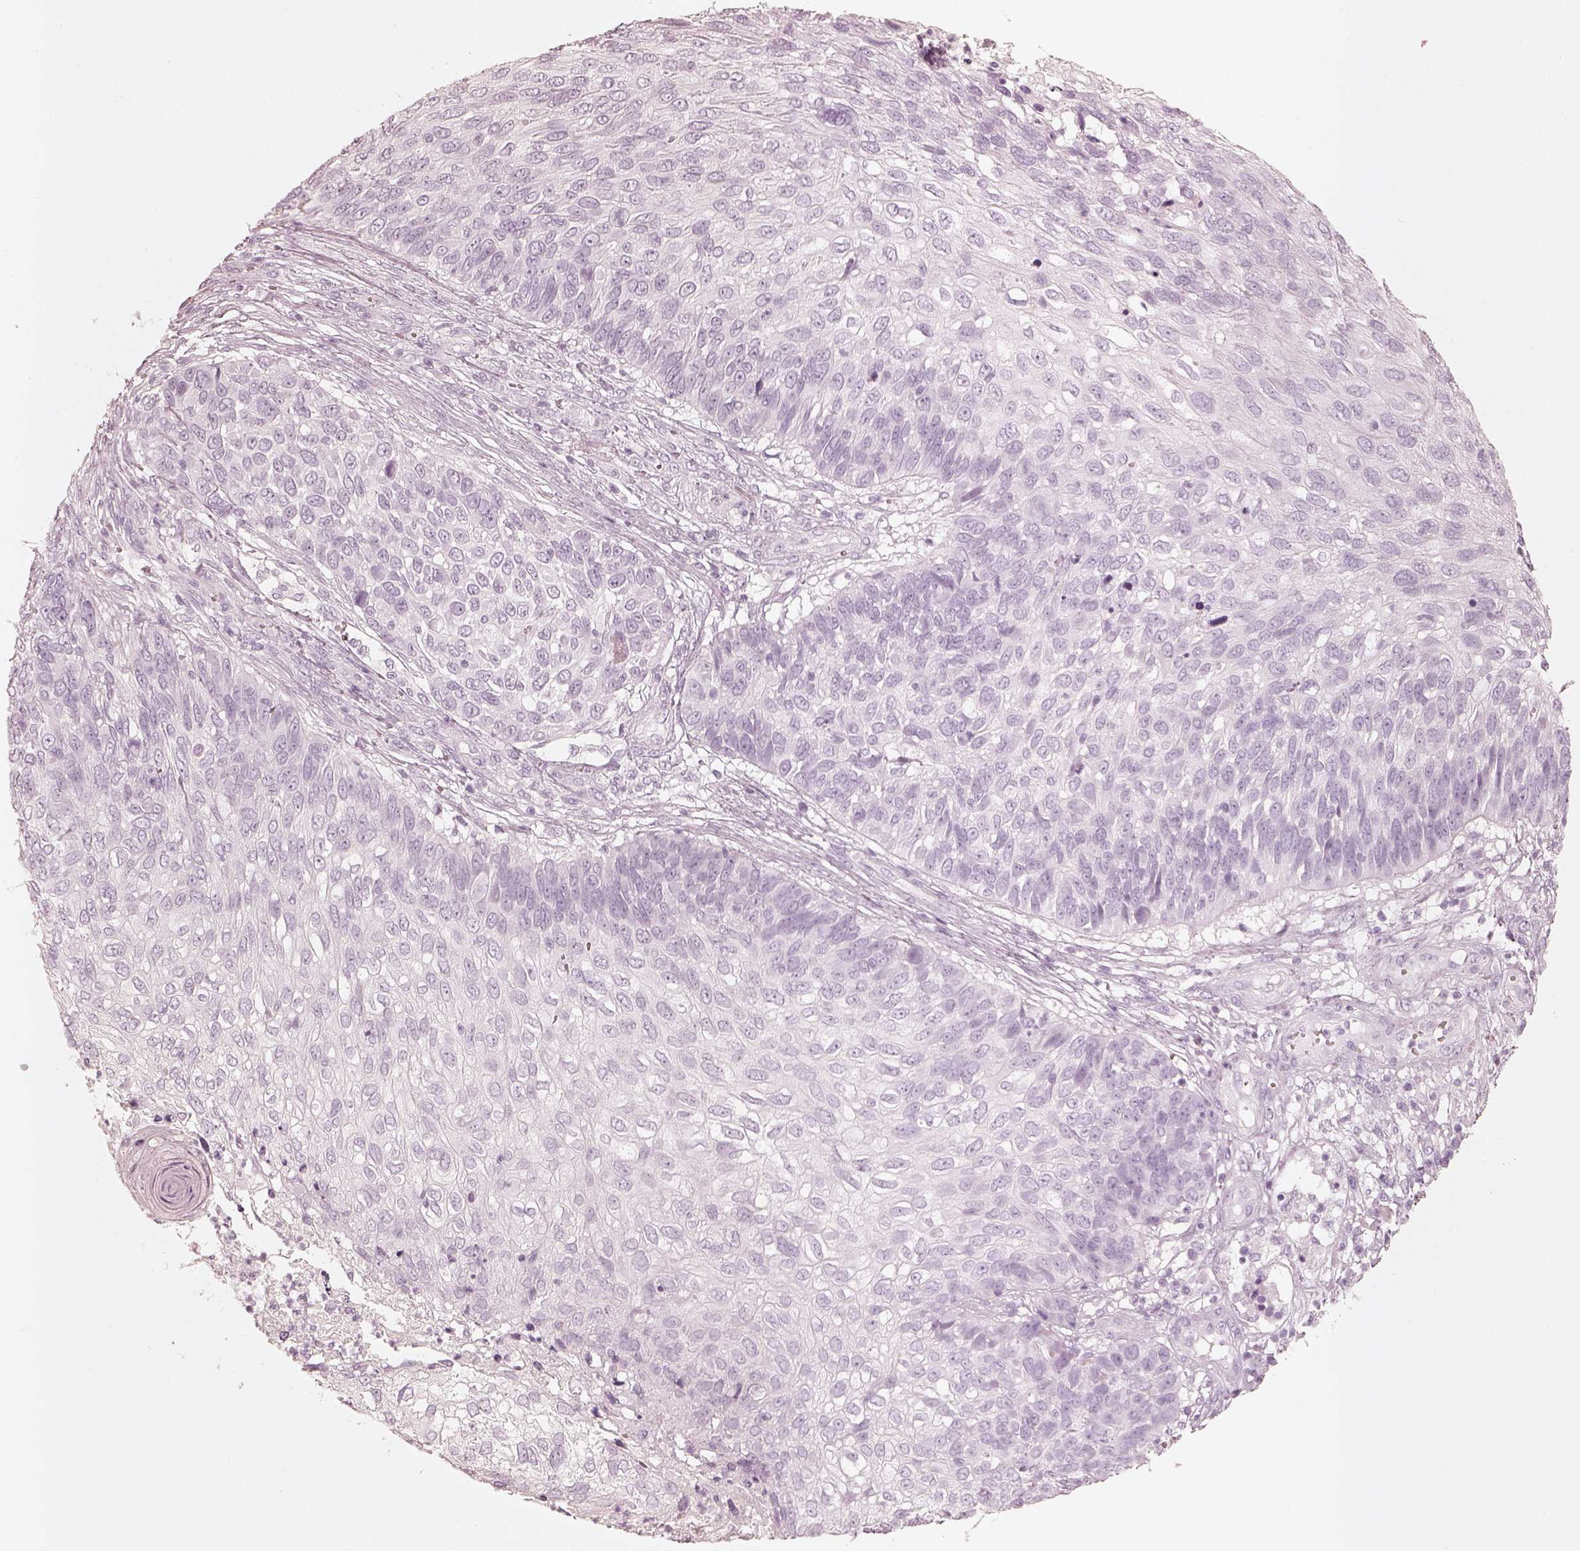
{"staining": {"intensity": "negative", "quantity": "none", "location": "none"}, "tissue": "skin cancer", "cell_type": "Tumor cells", "image_type": "cancer", "snomed": [{"axis": "morphology", "description": "Squamous cell carcinoma, NOS"}, {"axis": "topography", "description": "Skin"}], "caption": "IHC photomicrograph of skin squamous cell carcinoma stained for a protein (brown), which displays no staining in tumor cells.", "gene": "KRT72", "patient": {"sex": "male", "age": 92}}